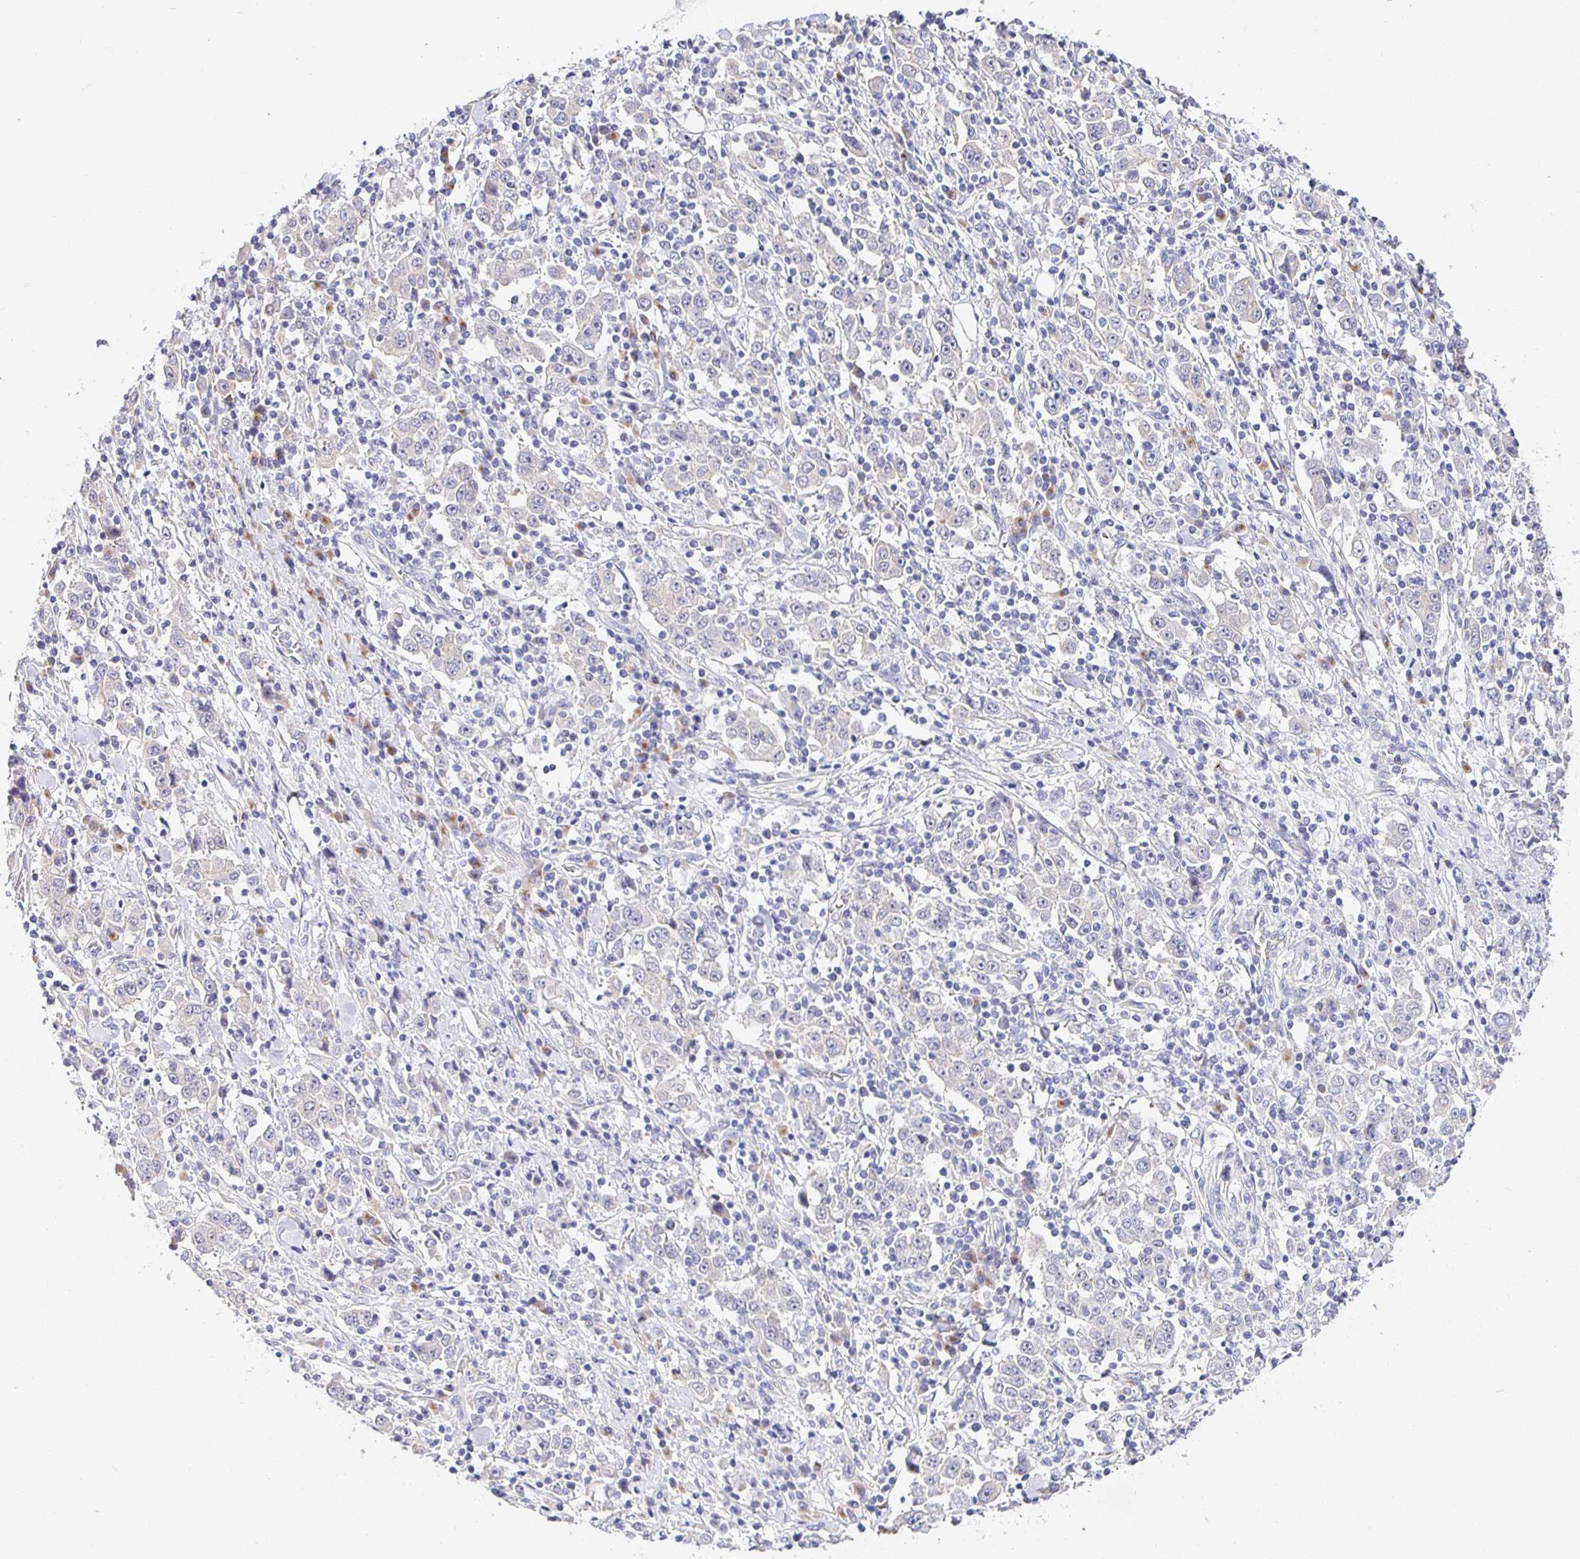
{"staining": {"intensity": "negative", "quantity": "none", "location": "none"}, "tissue": "stomach cancer", "cell_type": "Tumor cells", "image_type": "cancer", "snomed": [{"axis": "morphology", "description": "Normal tissue, NOS"}, {"axis": "morphology", "description": "Adenocarcinoma, NOS"}, {"axis": "topography", "description": "Stomach, upper"}, {"axis": "topography", "description": "Stomach"}], "caption": "The photomicrograph displays no staining of tumor cells in stomach adenocarcinoma.", "gene": "OPALIN", "patient": {"sex": "male", "age": 59}}